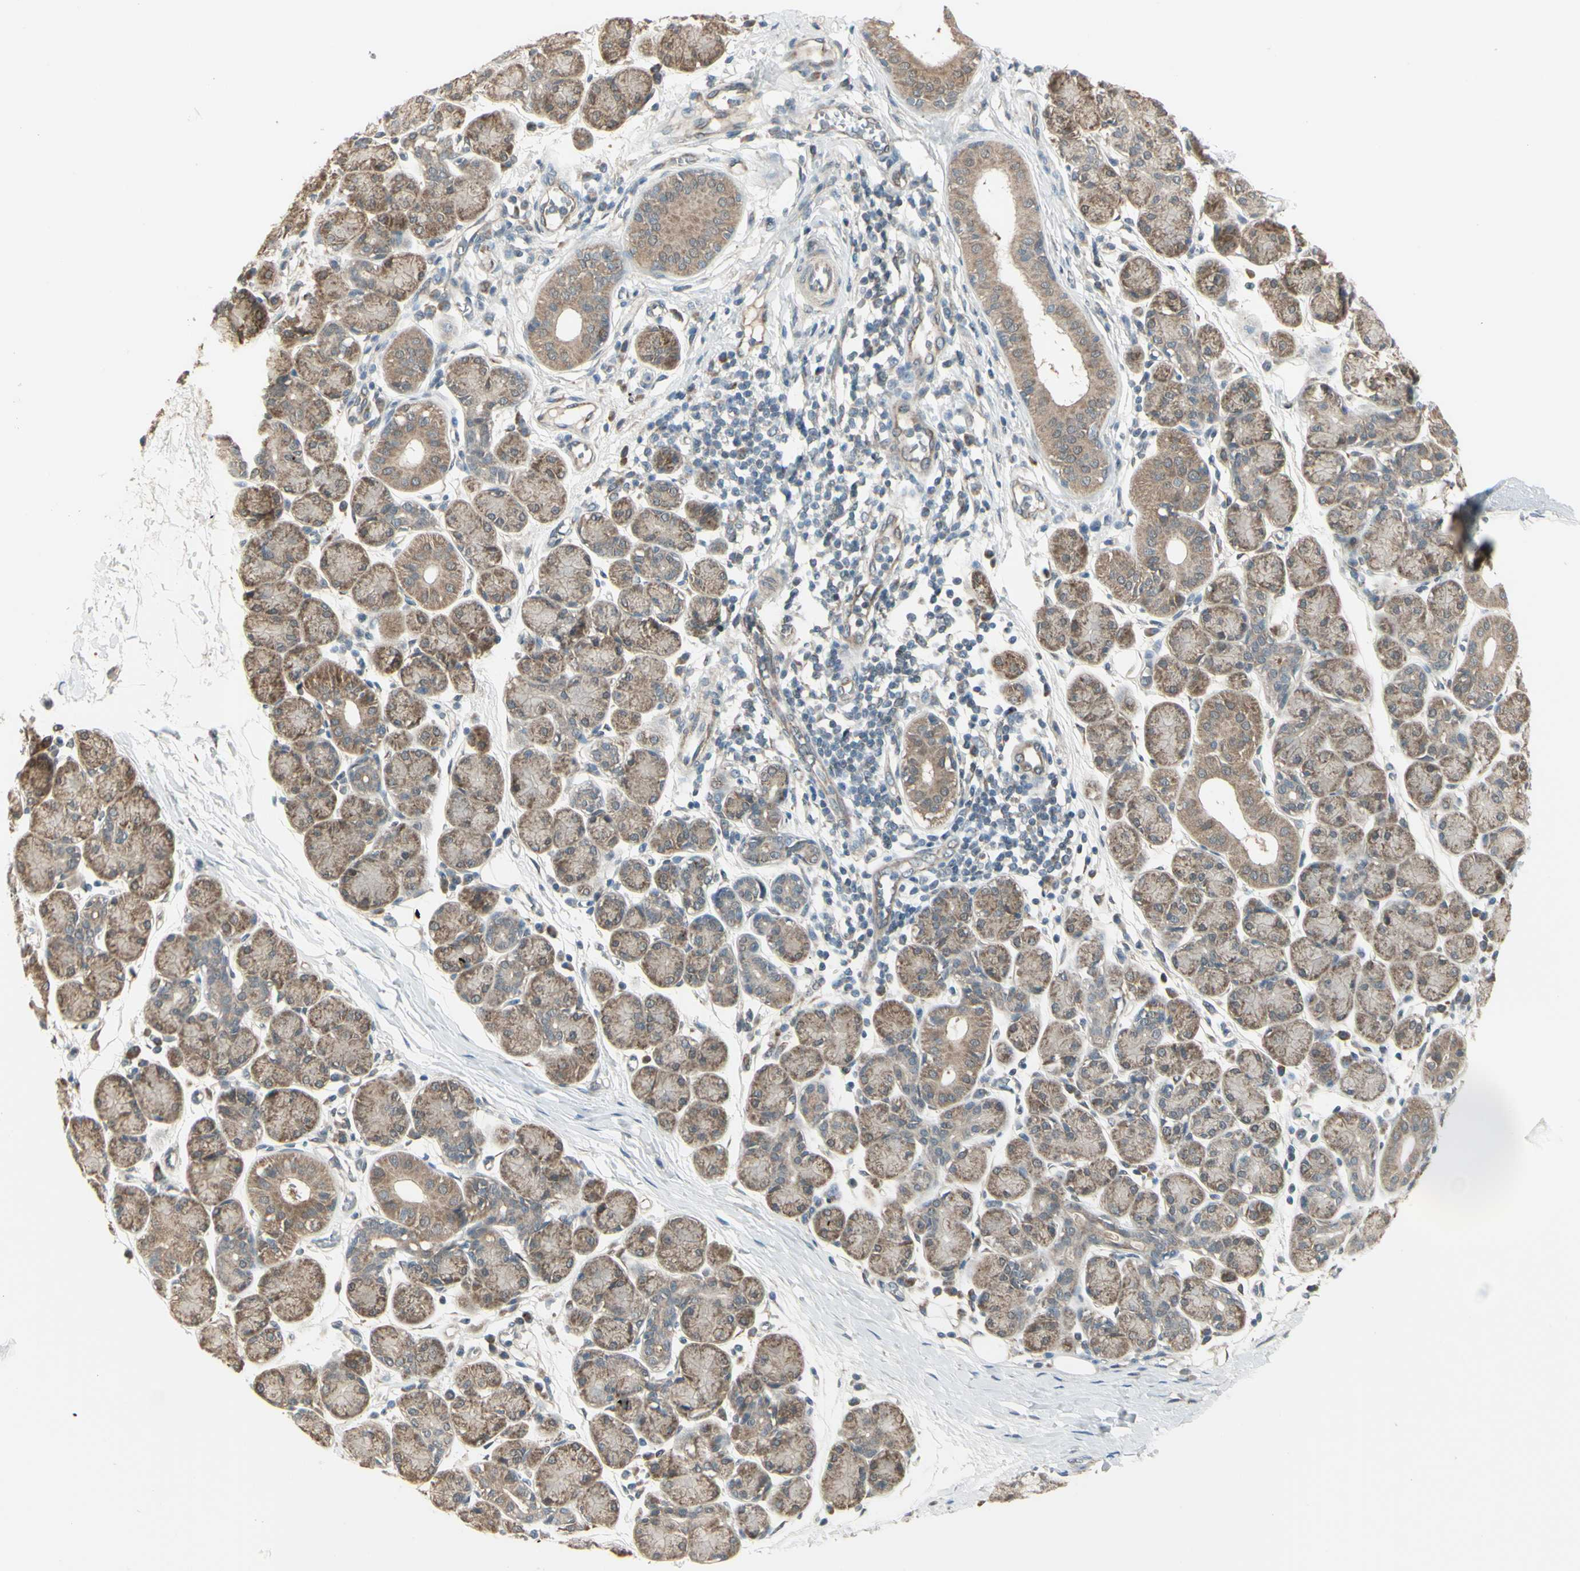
{"staining": {"intensity": "weak", "quantity": "25%-75%", "location": "cytoplasmic/membranous"}, "tissue": "salivary gland", "cell_type": "Glandular cells", "image_type": "normal", "snomed": [{"axis": "morphology", "description": "Normal tissue, NOS"}, {"axis": "morphology", "description": "Inflammation, NOS"}, {"axis": "topography", "description": "Lymph node"}, {"axis": "topography", "description": "Salivary gland"}], "caption": "Immunohistochemistry (IHC) micrograph of benign human salivary gland stained for a protein (brown), which exhibits low levels of weak cytoplasmic/membranous positivity in about 25%-75% of glandular cells.", "gene": "NAXD", "patient": {"sex": "male", "age": 3}}